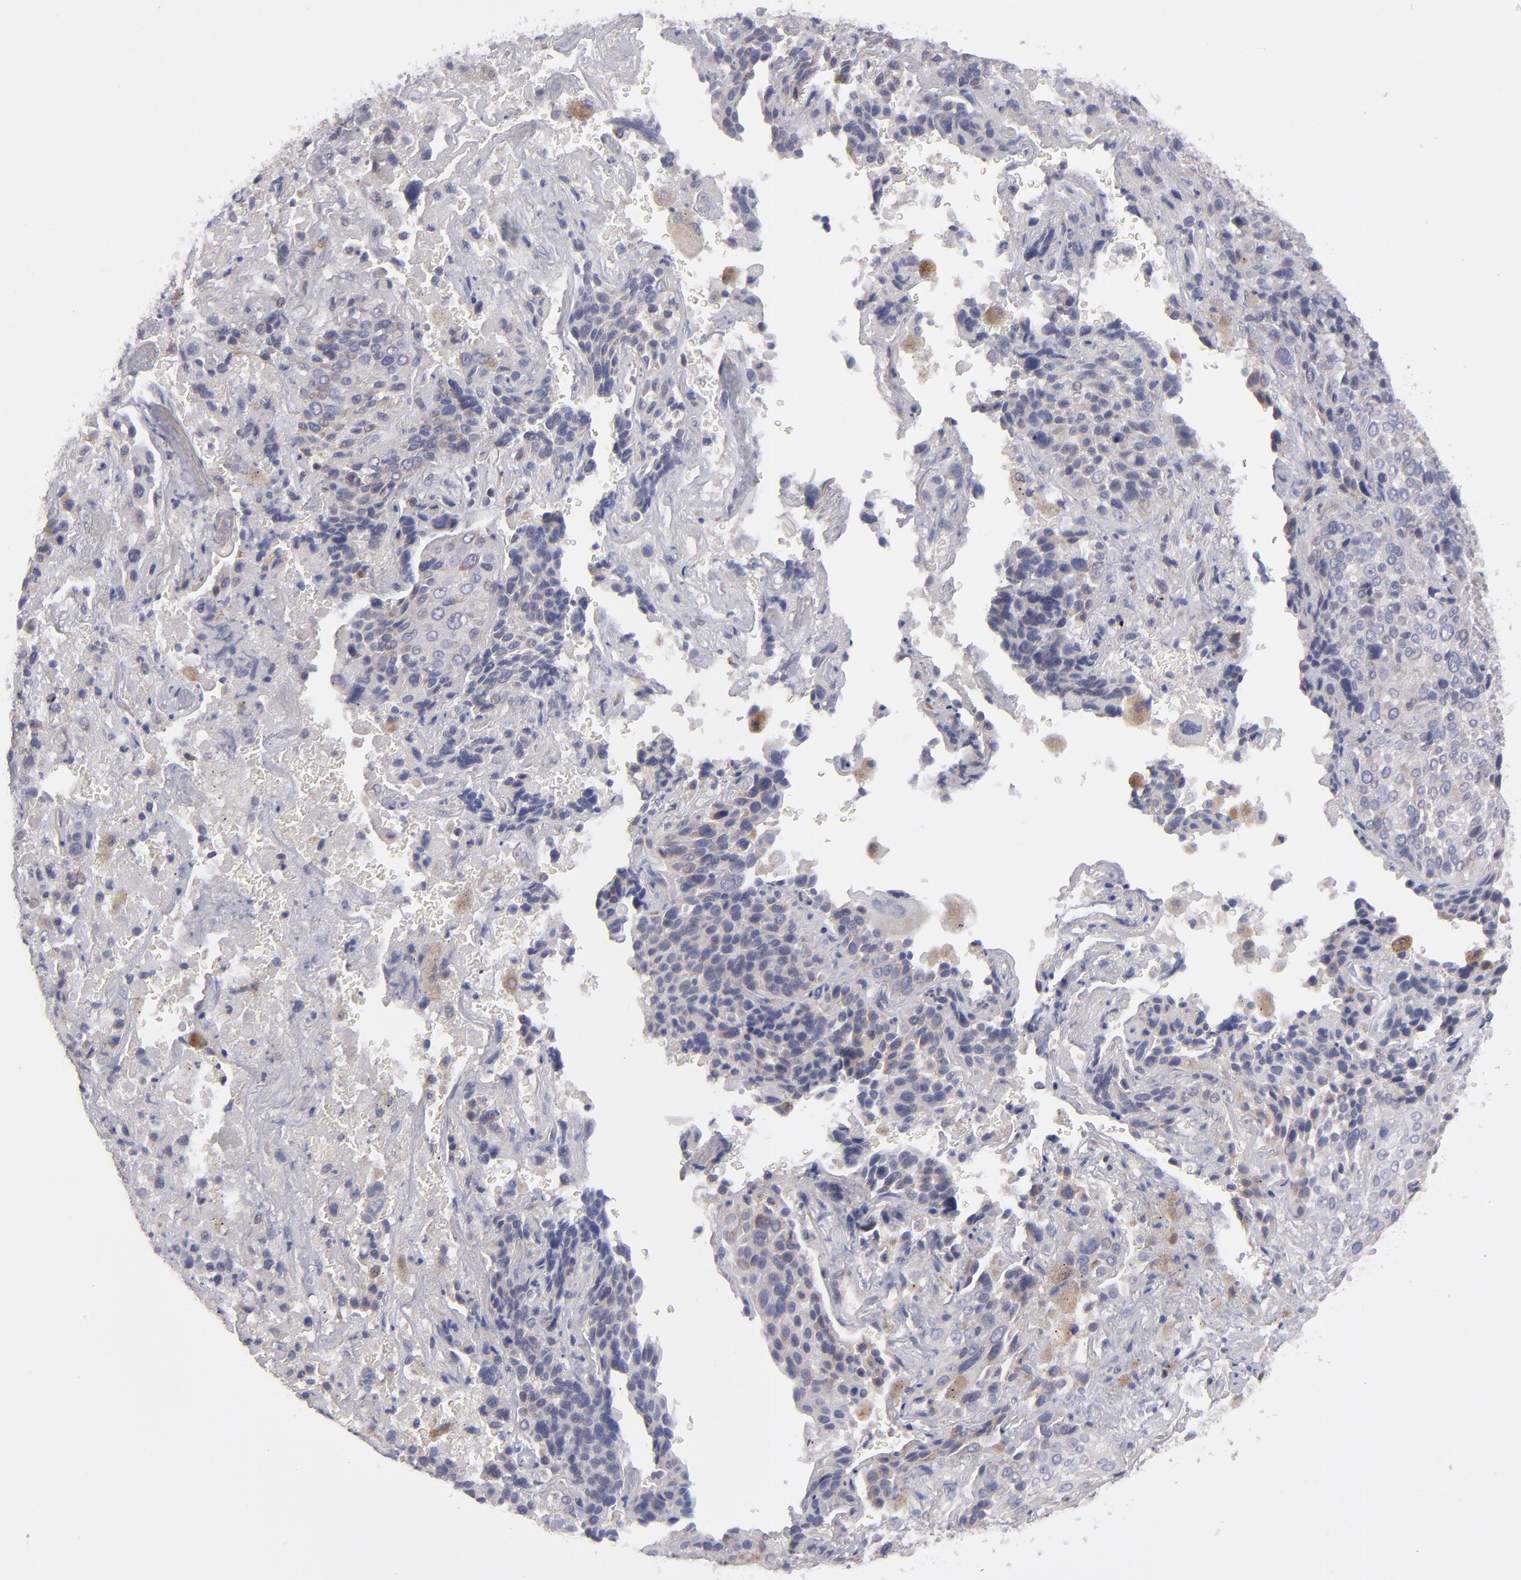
{"staining": {"intensity": "weak", "quantity": ">75%", "location": "cytoplasmic/membranous"}, "tissue": "lung cancer", "cell_type": "Tumor cells", "image_type": "cancer", "snomed": [{"axis": "morphology", "description": "Squamous cell carcinoma, NOS"}, {"axis": "topography", "description": "Lung"}], "caption": "Lung squamous cell carcinoma stained for a protein exhibits weak cytoplasmic/membranous positivity in tumor cells.", "gene": "HCCS", "patient": {"sex": "male", "age": 54}}